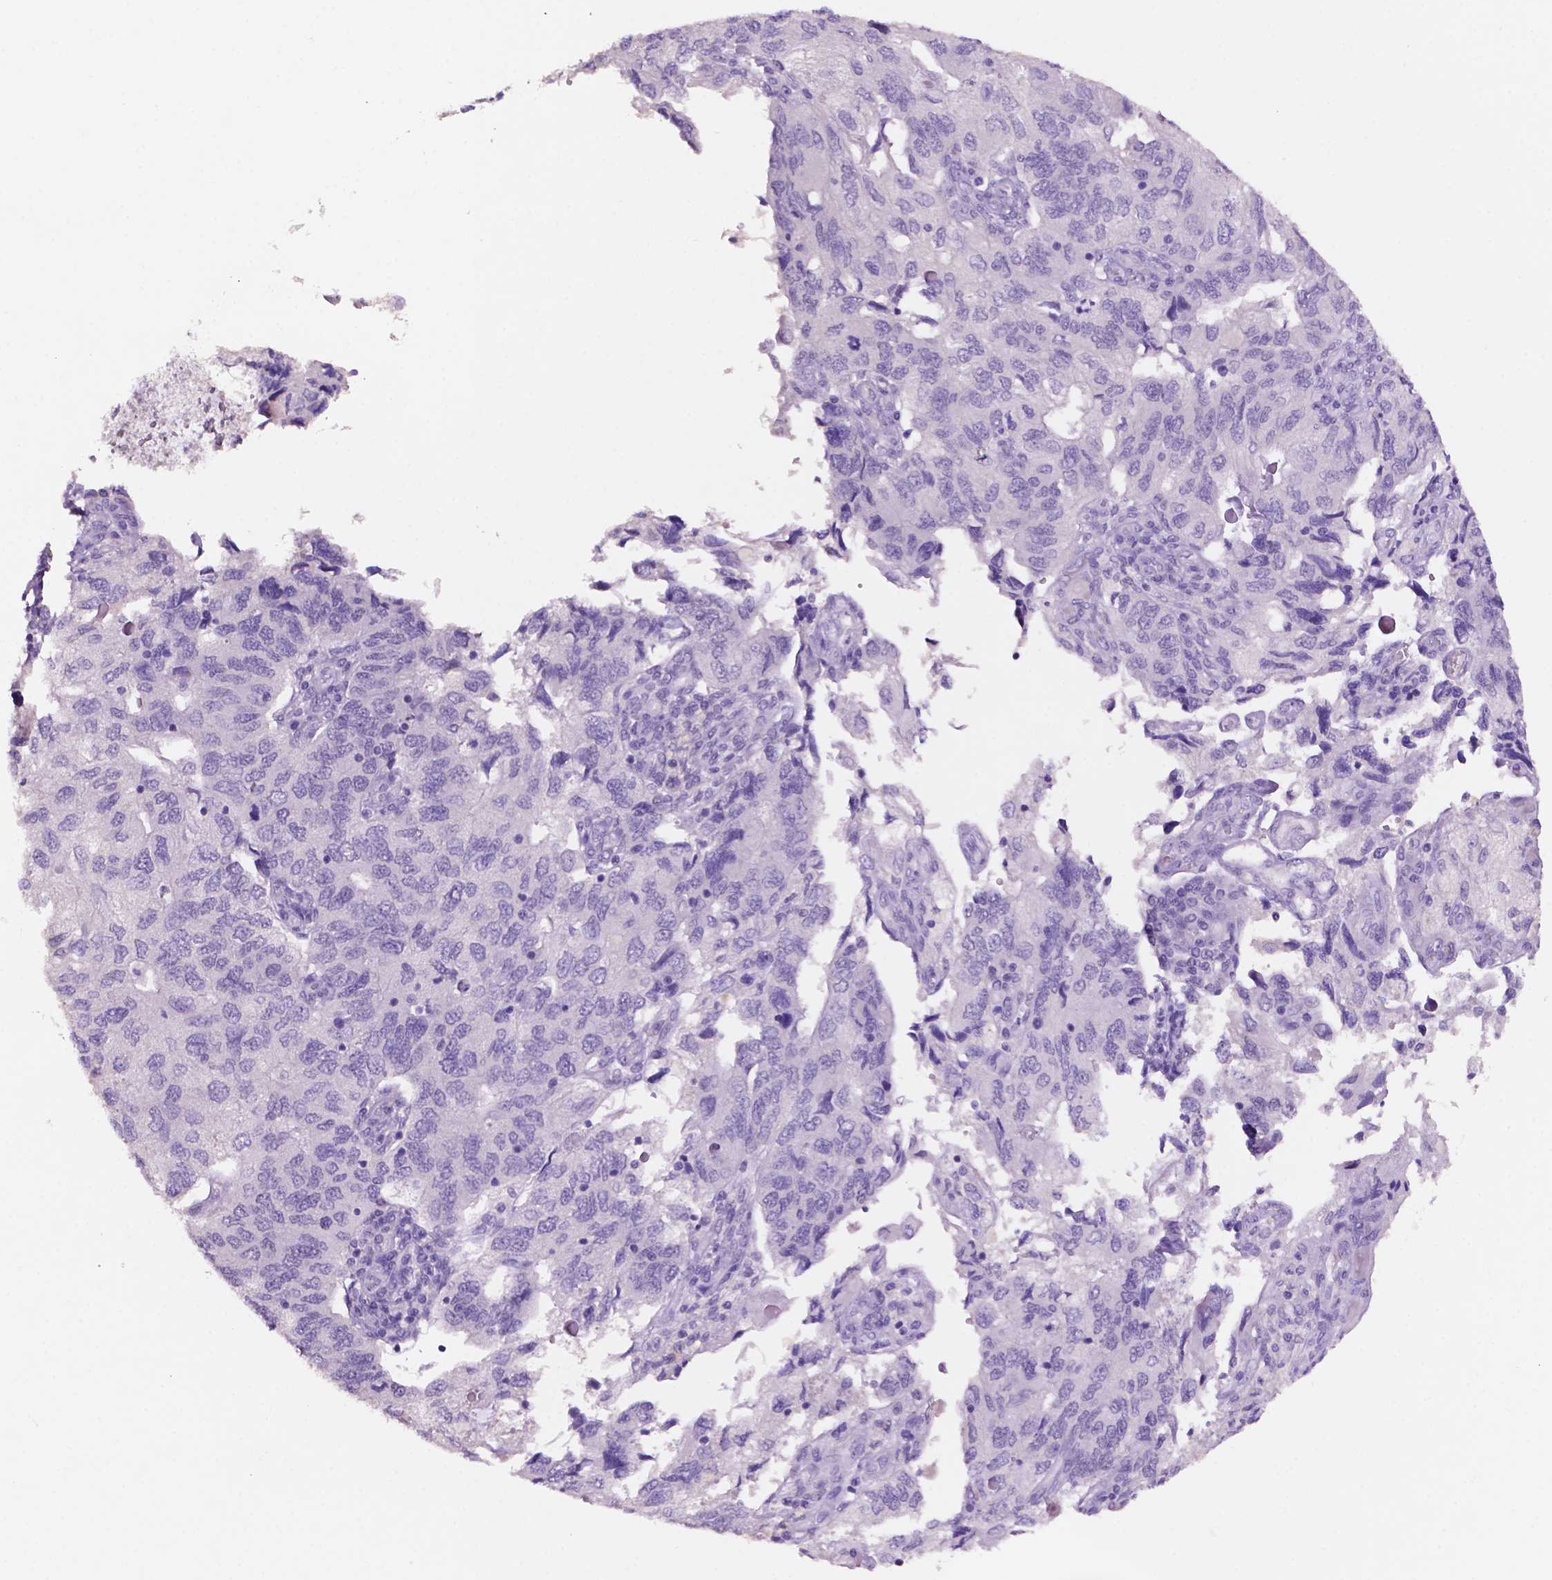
{"staining": {"intensity": "negative", "quantity": "none", "location": "none"}, "tissue": "endometrial cancer", "cell_type": "Tumor cells", "image_type": "cancer", "snomed": [{"axis": "morphology", "description": "Carcinoma, NOS"}, {"axis": "topography", "description": "Uterus"}], "caption": "Tumor cells are negative for brown protein staining in endometrial cancer.", "gene": "NCOR1", "patient": {"sex": "female", "age": 76}}